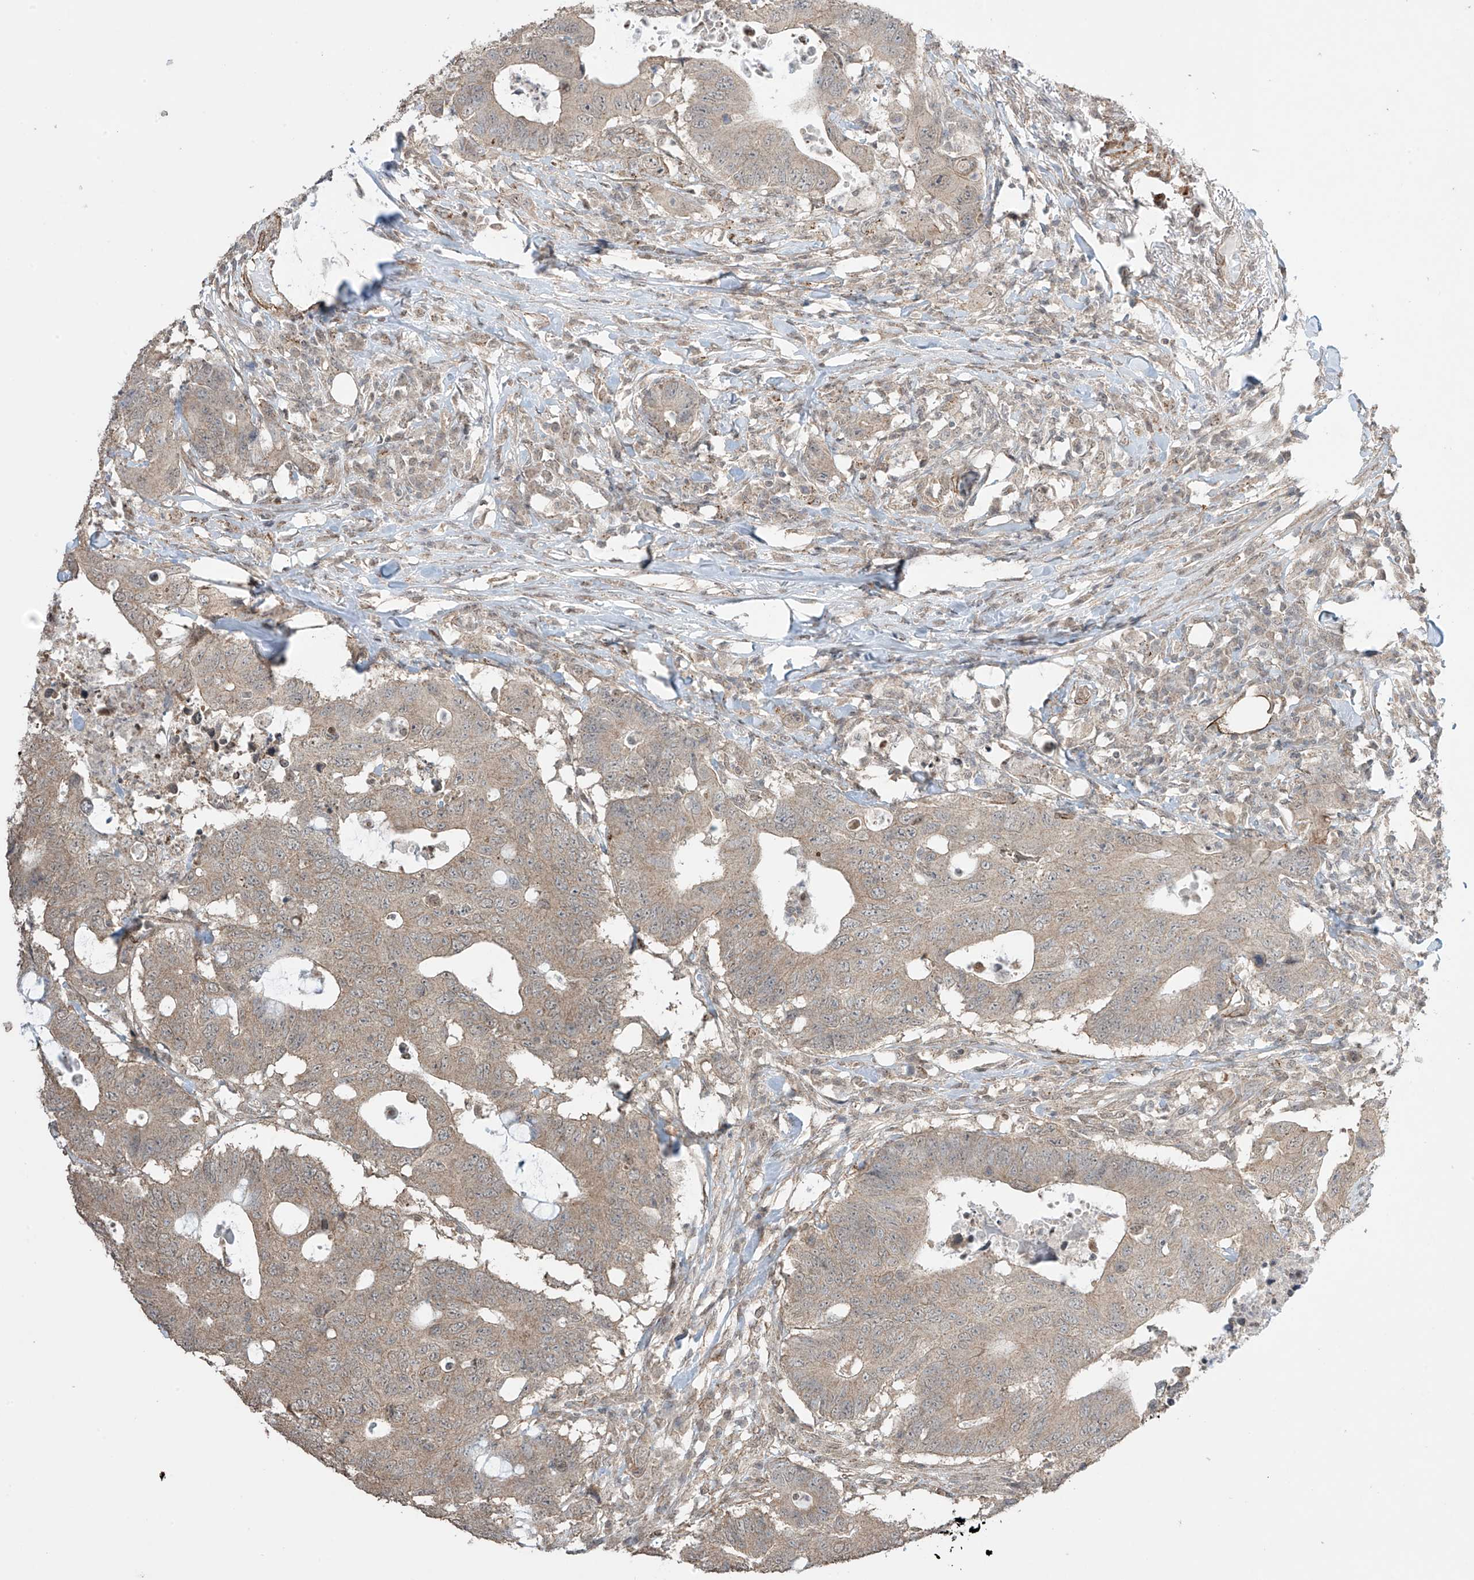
{"staining": {"intensity": "weak", "quantity": "25%-75%", "location": "cytoplasmic/membranous"}, "tissue": "colorectal cancer", "cell_type": "Tumor cells", "image_type": "cancer", "snomed": [{"axis": "morphology", "description": "Adenocarcinoma, NOS"}, {"axis": "topography", "description": "Colon"}], "caption": "A histopathology image of colorectal cancer stained for a protein demonstrates weak cytoplasmic/membranous brown staining in tumor cells. Nuclei are stained in blue.", "gene": "TTLL5", "patient": {"sex": "male", "age": 71}}